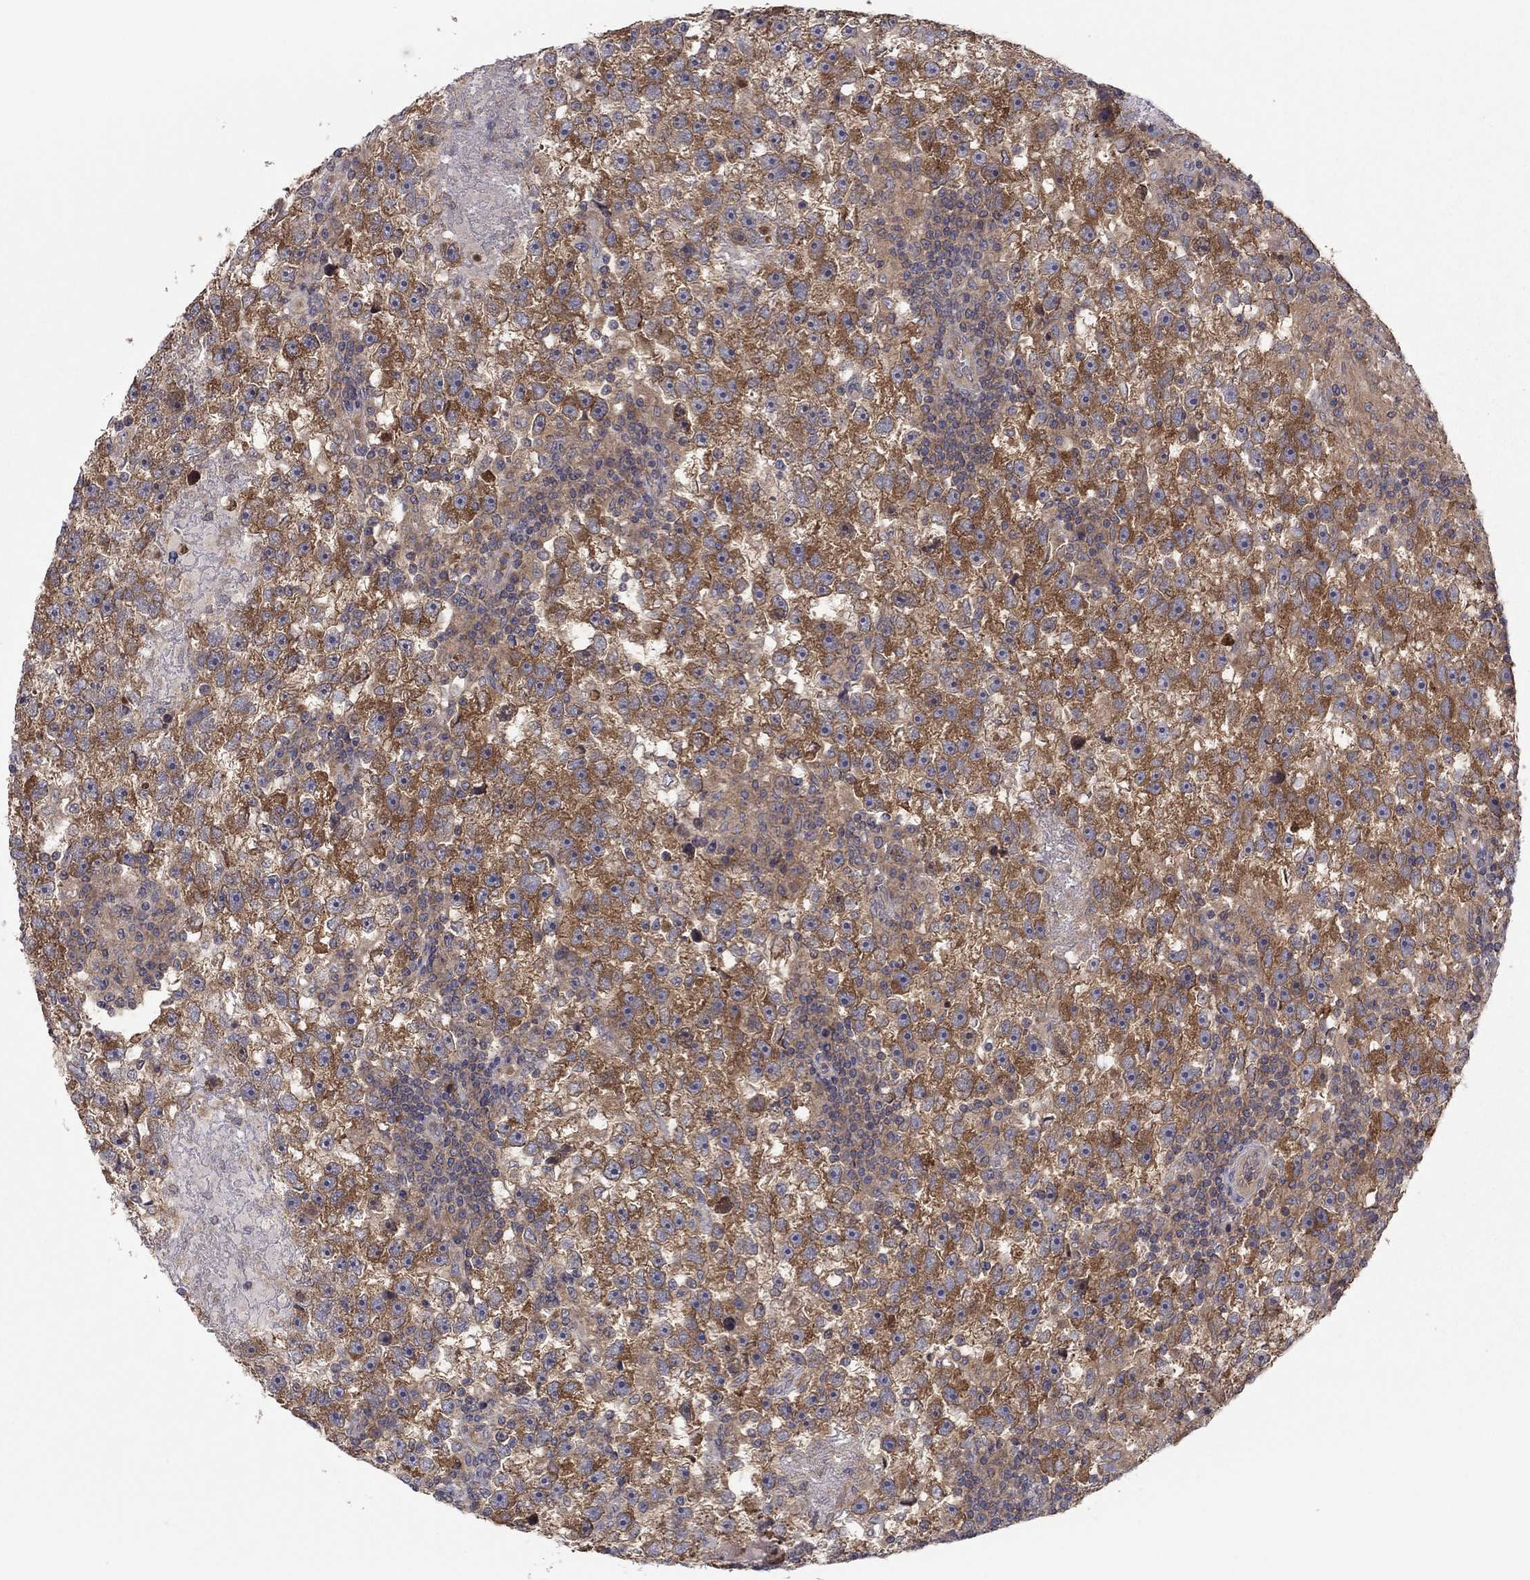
{"staining": {"intensity": "strong", "quantity": ">75%", "location": "cytoplasmic/membranous"}, "tissue": "testis cancer", "cell_type": "Tumor cells", "image_type": "cancer", "snomed": [{"axis": "morphology", "description": "Seminoma, NOS"}, {"axis": "topography", "description": "Testis"}], "caption": "Brown immunohistochemical staining in human testis cancer reveals strong cytoplasmic/membranous expression in approximately >75% of tumor cells.", "gene": "RNF123", "patient": {"sex": "male", "age": 47}}